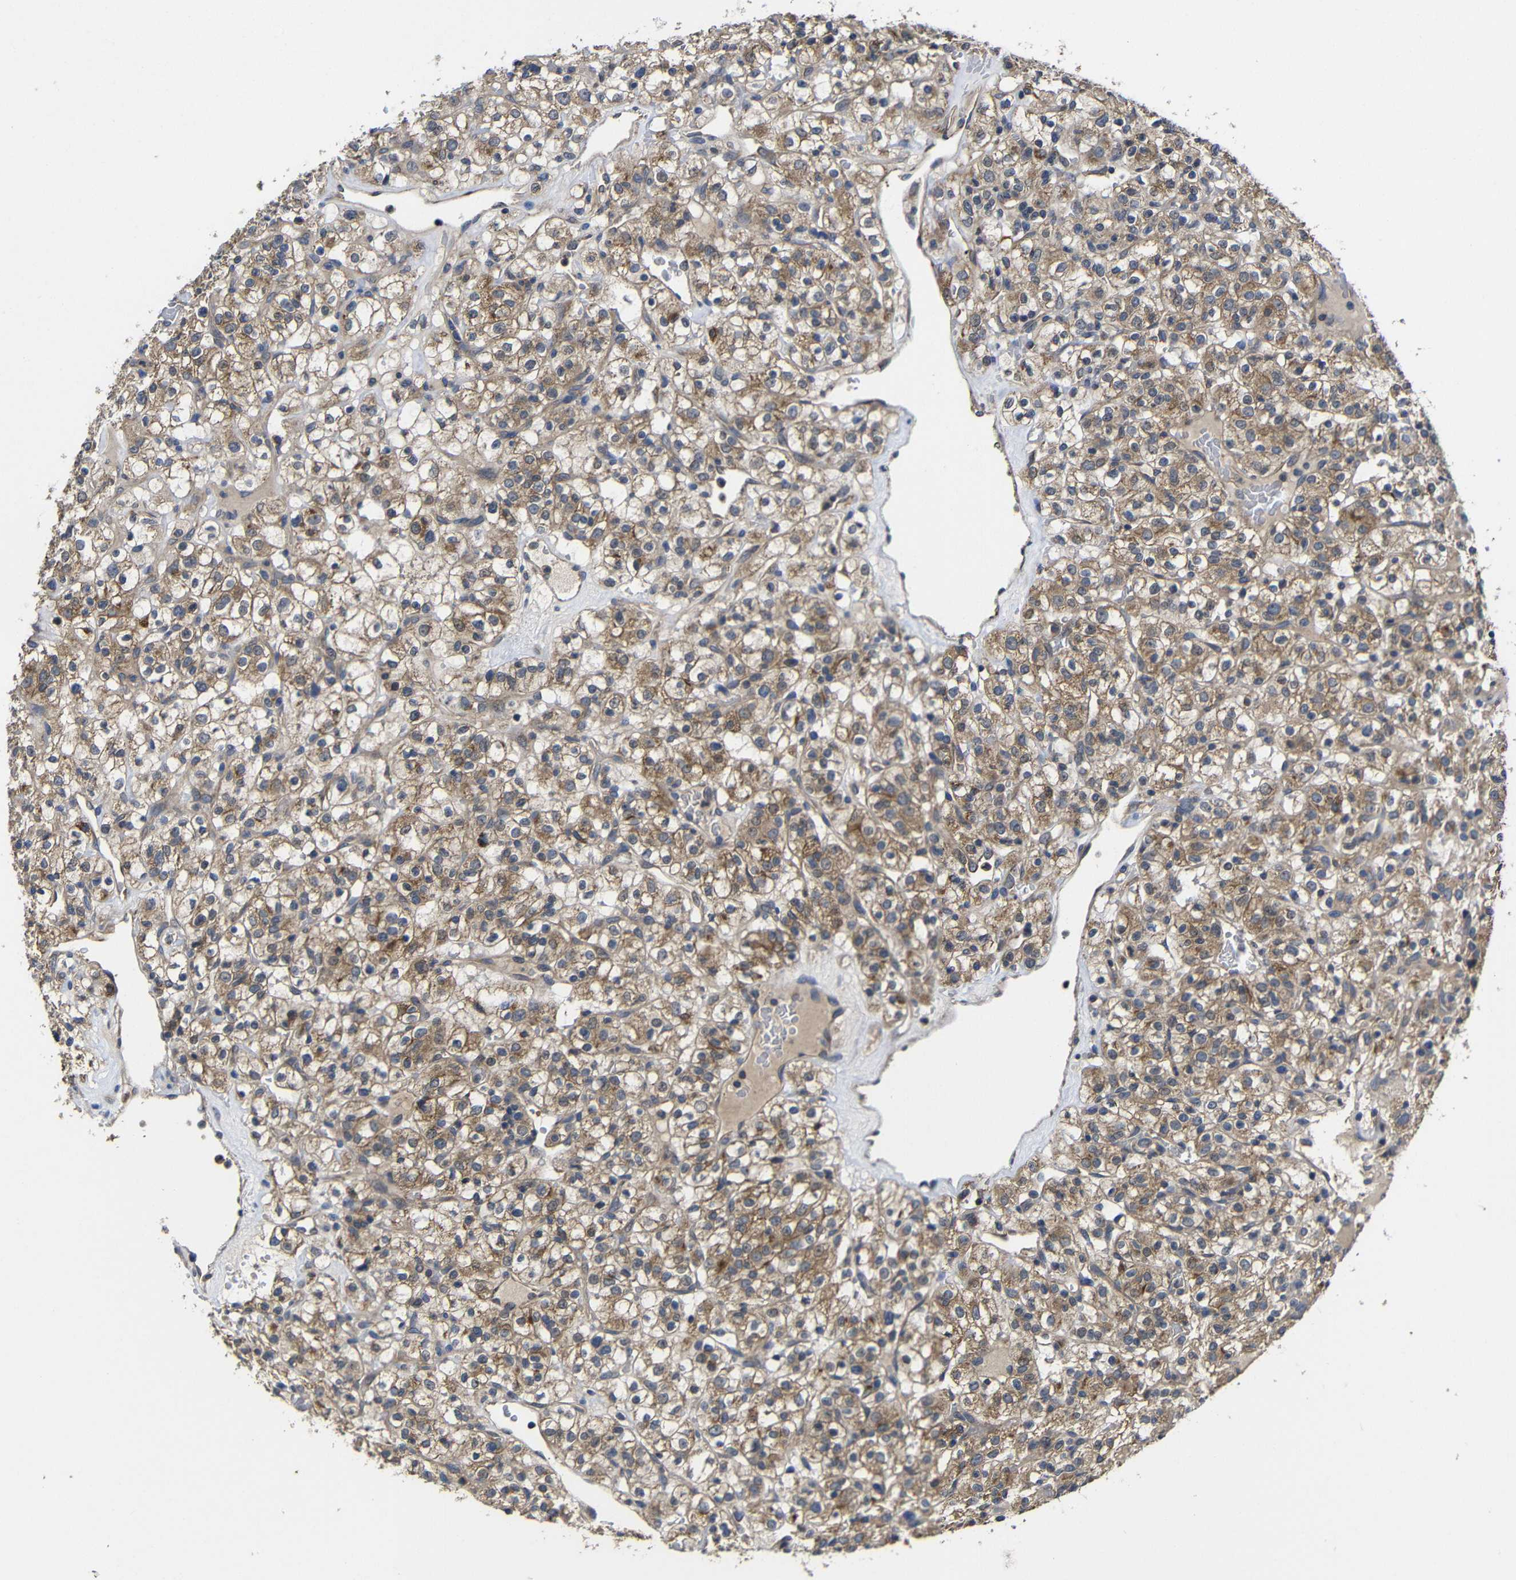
{"staining": {"intensity": "moderate", "quantity": ">75%", "location": "cytoplasmic/membranous"}, "tissue": "renal cancer", "cell_type": "Tumor cells", "image_type": "cancer", "snomed": [{"axis": "morphology", "description": "Normal tissue, NOS"}, {"axis": "morphology", "description": "Adenocarcinoma, NOS"}, {"axis": "topography", "description": "Kidney"}], "caption": "A high-resolution image shows immunohistochemistry staining of renal cancer, which demonstrates moderate cytoplasmic/membranous expression in approximately >75% of tumor cells. The protein is stained brown, and the nuclei are stained in blue (DAB IHC with brightfield microscopy, high magnification).", "gene": "LPAR5", "patient": {"sex": "female", "age": 72}}